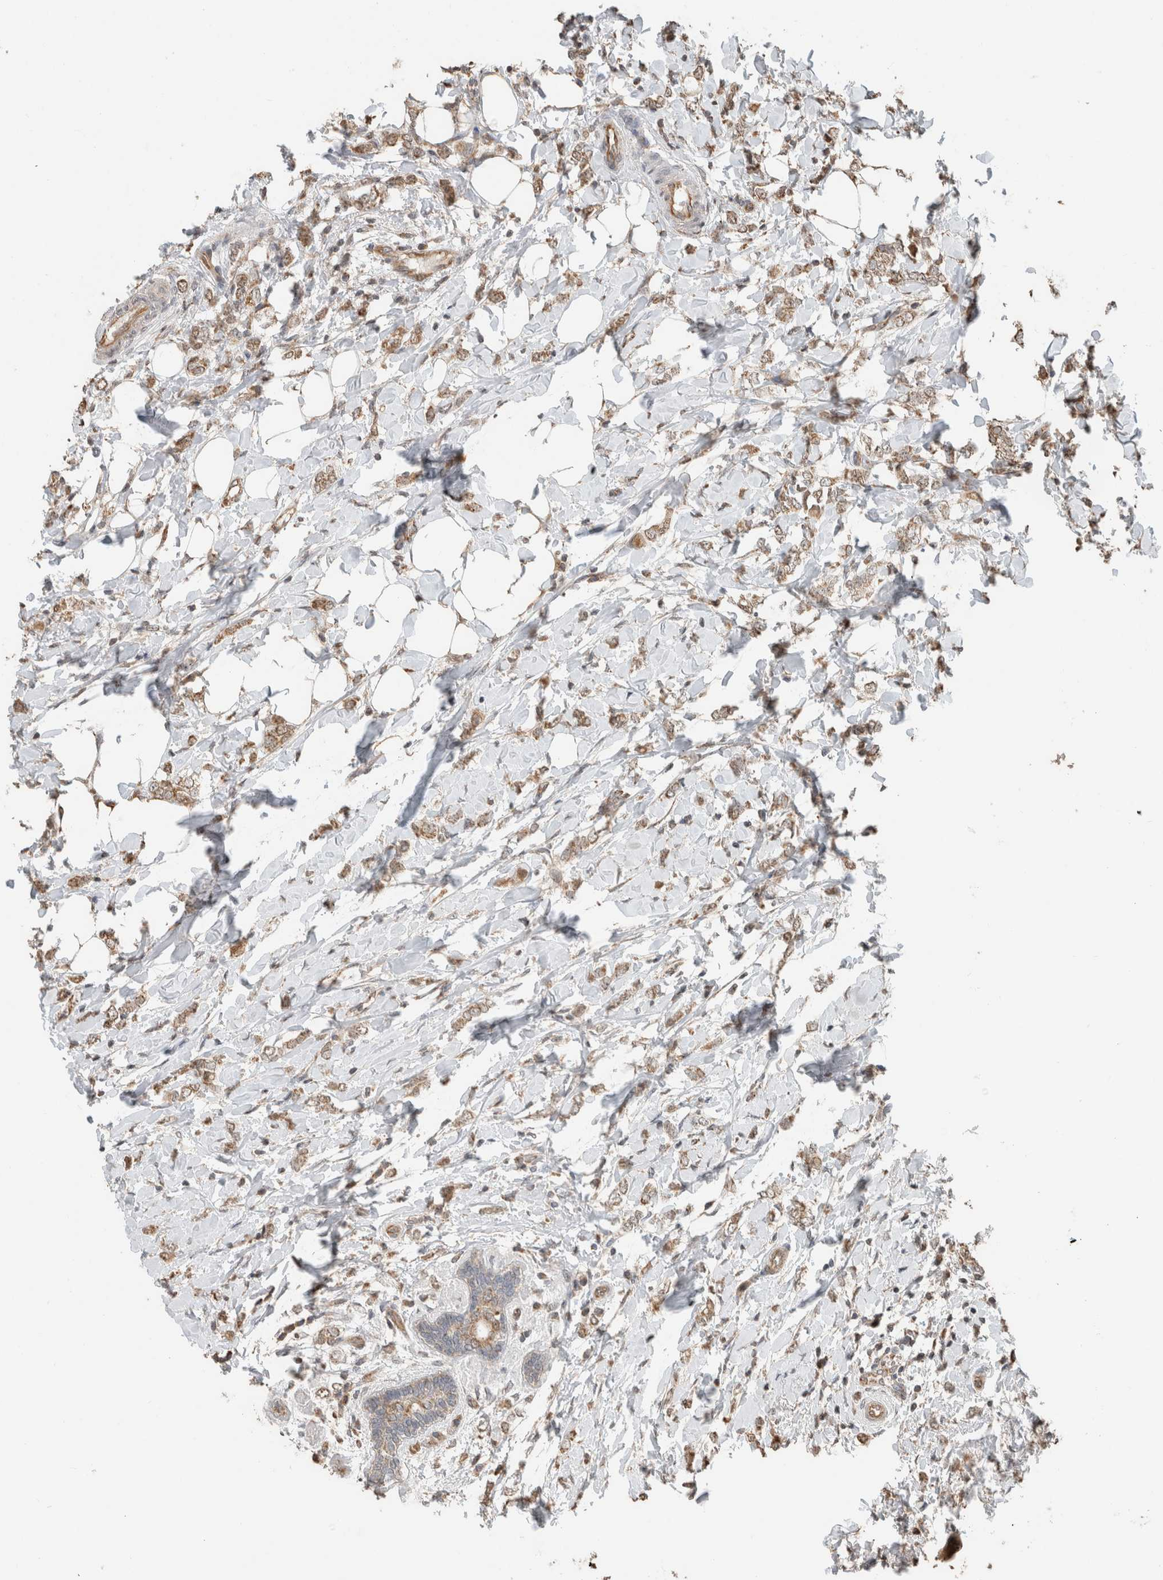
{"staining": {"intensity": "moderate", "quantity": ">75%", "location": "cytoplasmic/membranous"}, "tissue": "breast cancer", "cell_type": "Tumor cells", "image_type": "cancer", "snomed": [{"axis": "morphology", "description": "Normal tissue, NOS"}, {"axis": "morphology", "description": "Lobular carcinoma"}, {"axis": "topography", "description": "Breast"}], "caption": "Protein analysis of breast cancer tissue displays moderate cytoplasmic/membranous expression in about >75% of tumor cells.", "gene": "GINS4", "patient": {"sex": "female", "age": 47}}